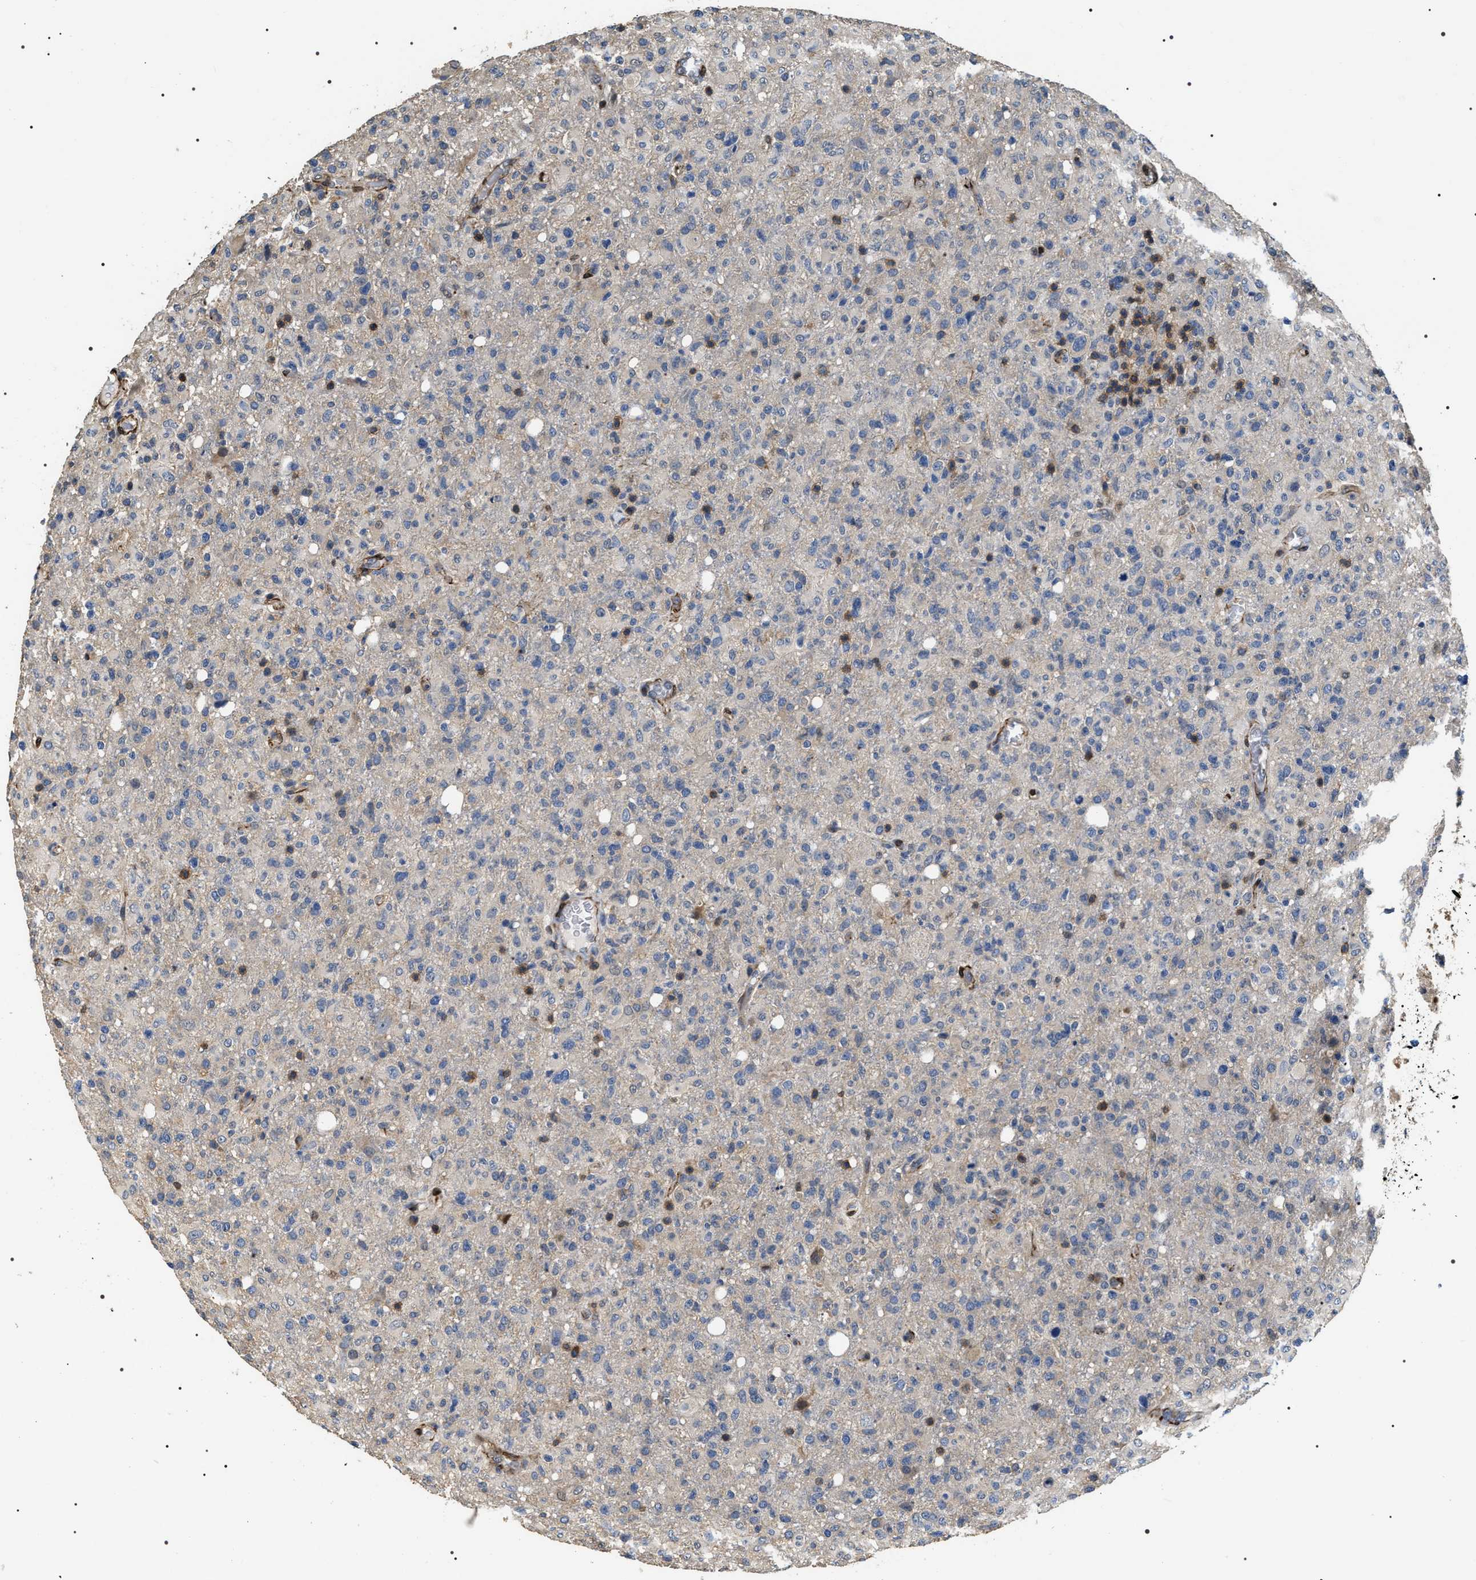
{"staining": {"intensity": "negative", "quantity": "none", "location": "none"}, "tissue": "glioma", "cell_type": "Tumor cells", "image_type": "cancer", "snomed": [{"axis": "morphology", "description": "Glioma, malignant, High grade"}, {"axis": "topography", "description": "Brain"}], "caption": "This is an immunohistochemistry histopathology image of malignant glioma (high-grade). There is no expression in tumor cells.", "gene": "ZC3HAV1L", "patient": {"sex": "female", "age": 57}}